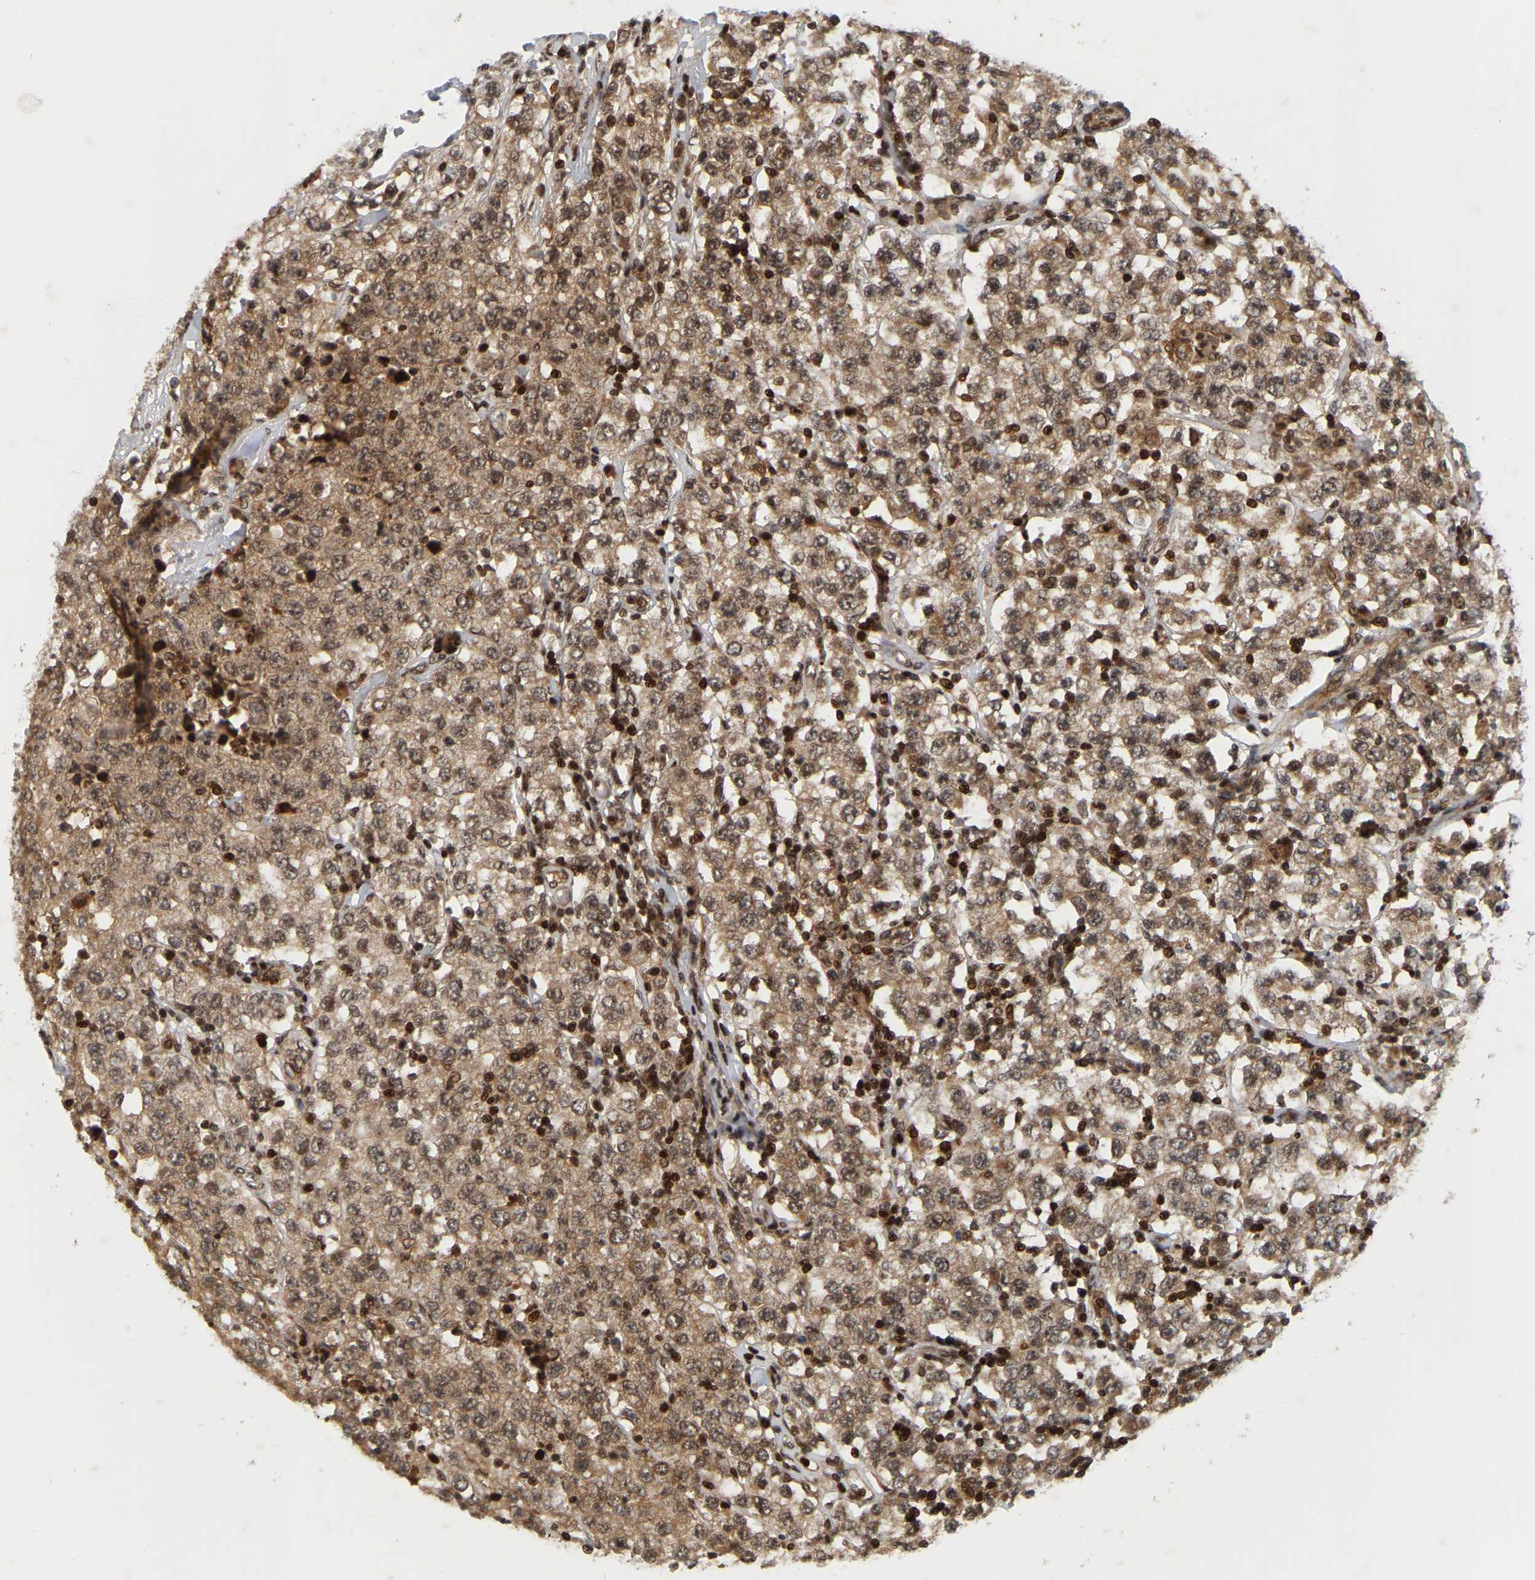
{"staining": {"intensity": "moderate", "quantity": ">75%", "location": "cytoplasmic/membranous,nuclear"}, "tissue": "testis cancer", "cell_type": "Tumor cells", "image_type": "cancer", "snomed": [{"axis": "morphology", "description": "Seminoma, NOS"}, {"axis": "topography", "description": "Testis"}], "caption": "Human testis cancer stained for a protein (brown) exhibits moderate cytoplasmic/membranous and nuclear positive expression in about >75% of tumor cells.", "gene": "NFE2L2", "patient": {"sex": "male", "age": 52}}